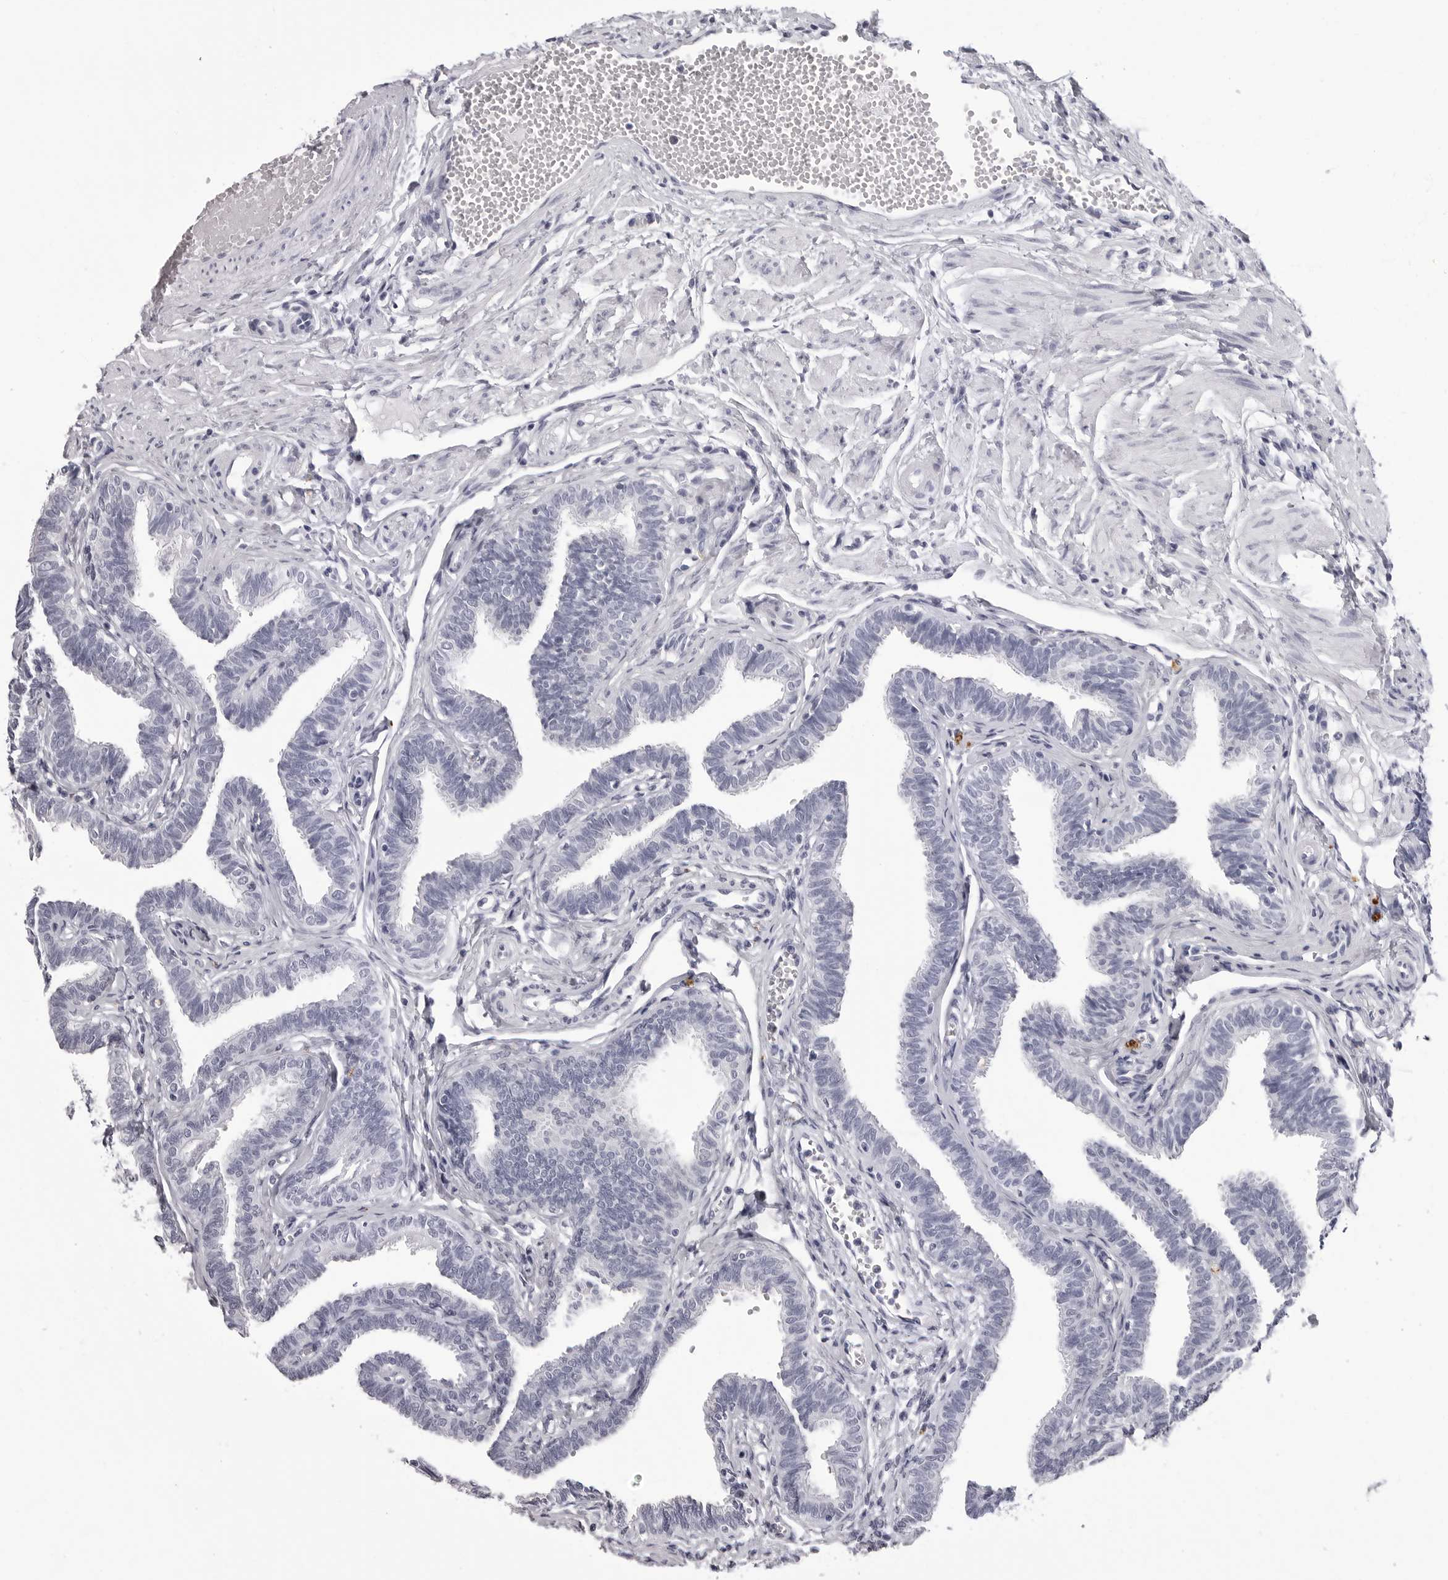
{"staining": {"intensity": "negative", "quantity": "none", "location": "none"}, "tissue": "fallopian tube", "cell_type": "Glandular cells", "image_type": "normal", "snomed": [{"axis": "morphology", "description": "Normal tissue, NOS"}, {"axis": "topography", "description": "Fallopian tube"}, {"axis": "topography", "description": "Ovary"}], "caption": "Immunohistochemistry (IHC) micrograph of normal human fallopian tube stained for a protein (brown), which reveals no staining in glandular cells. (Immunohistochemistry, brightfield microscopy, high magnification).", "gene": "LGALS4", "patient": {"sex": "female", "age": 23}}